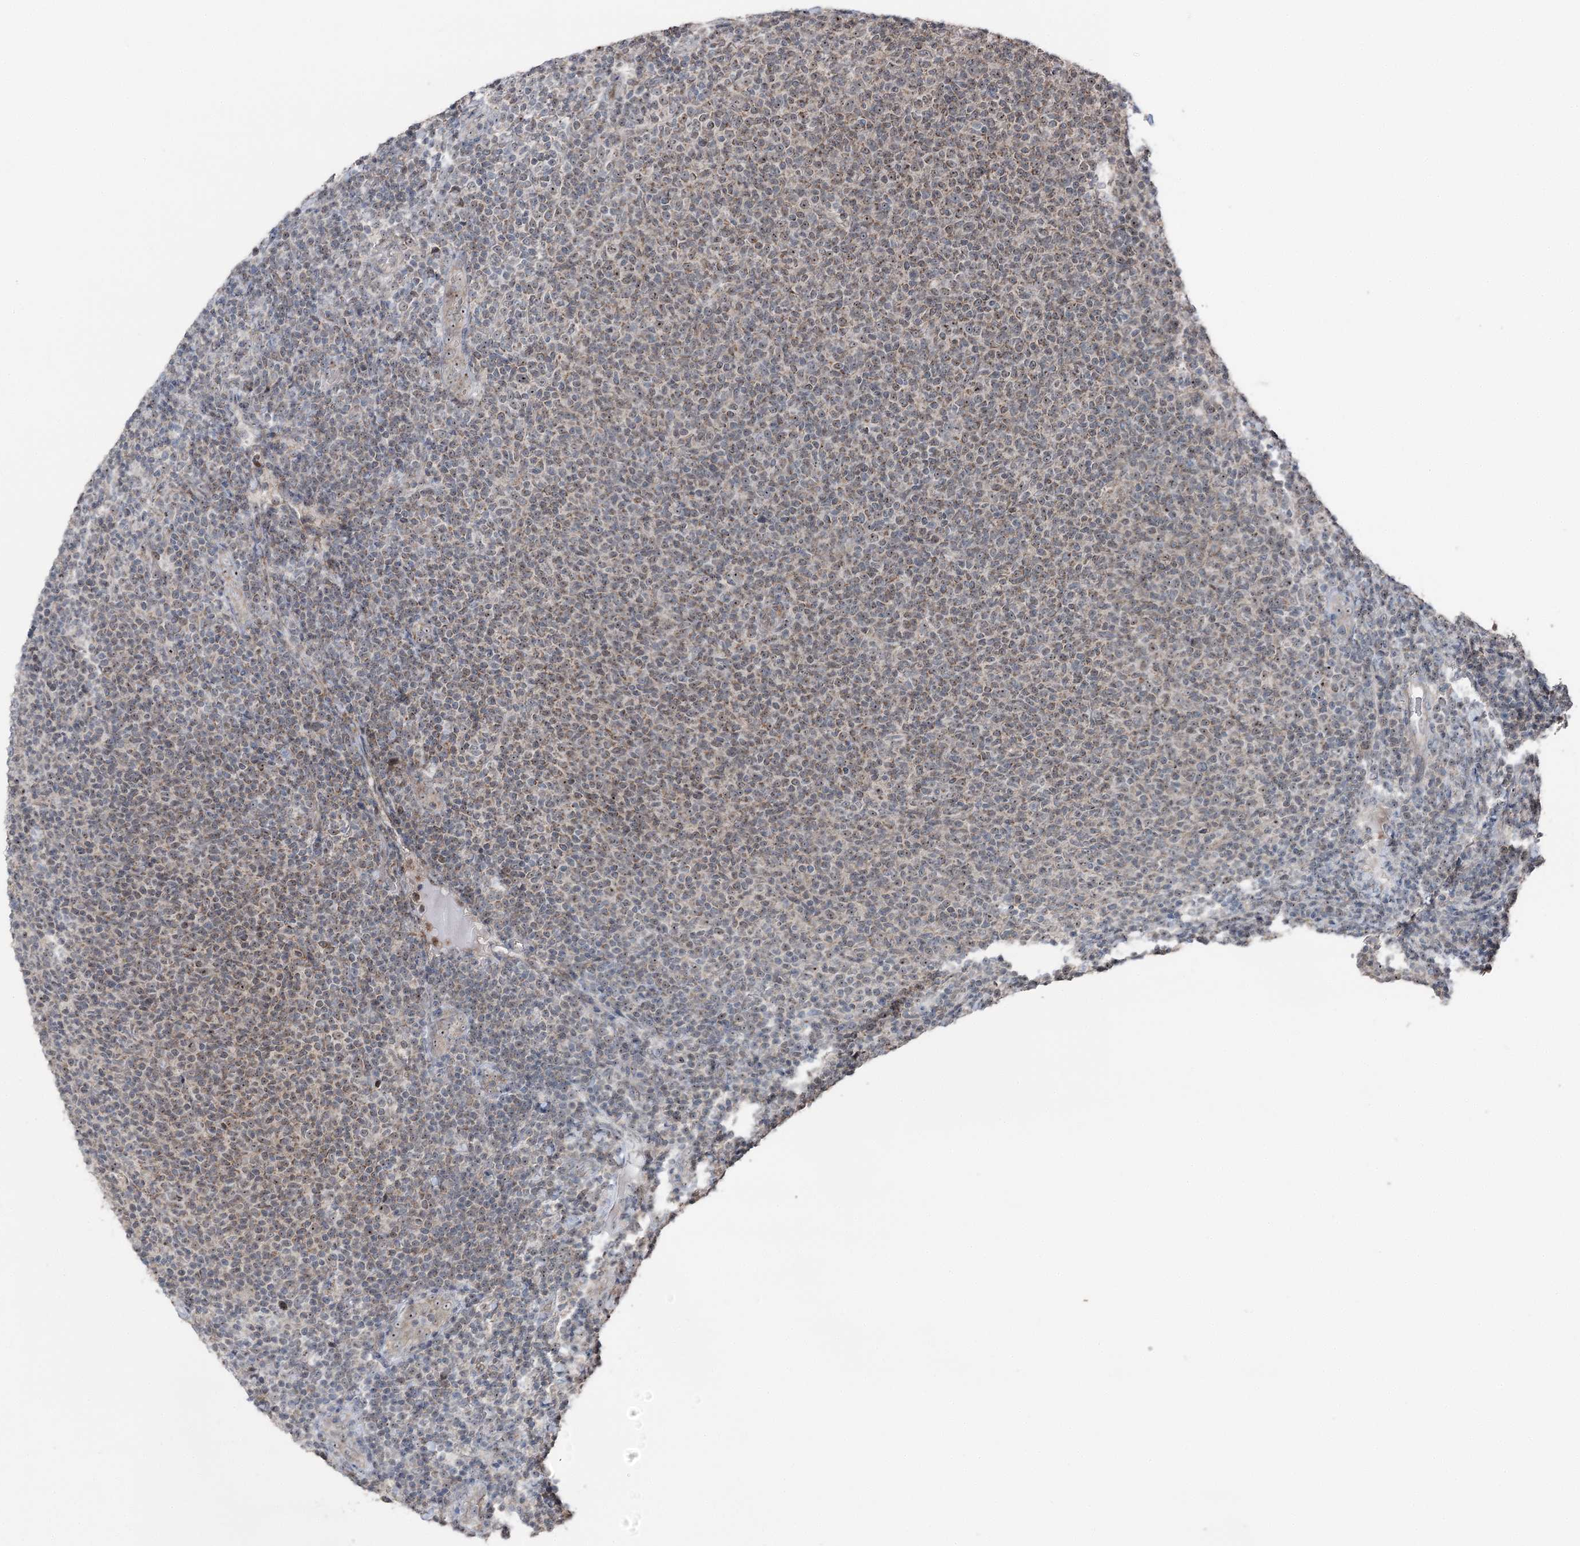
{"staining": {"intensity": "weak", "quantity": "<25%", "location": "cytoplasmic/membranous,nuclear"}, "tissue": "lymphoma", "cell_type": "Tumor cells", "image_type": "cancer", "snomed": [{"axis": "morphology", "description": "Malignant lymphoma, non-Hodgkin's type, Low grade"}, {"axis": "topography", "description": "Lymph node"}], "caption": "Tumor cells show no significant staining in lymphoma.", "gene": "STEEP1", "patient": {"sex": "male", "age": 66}}